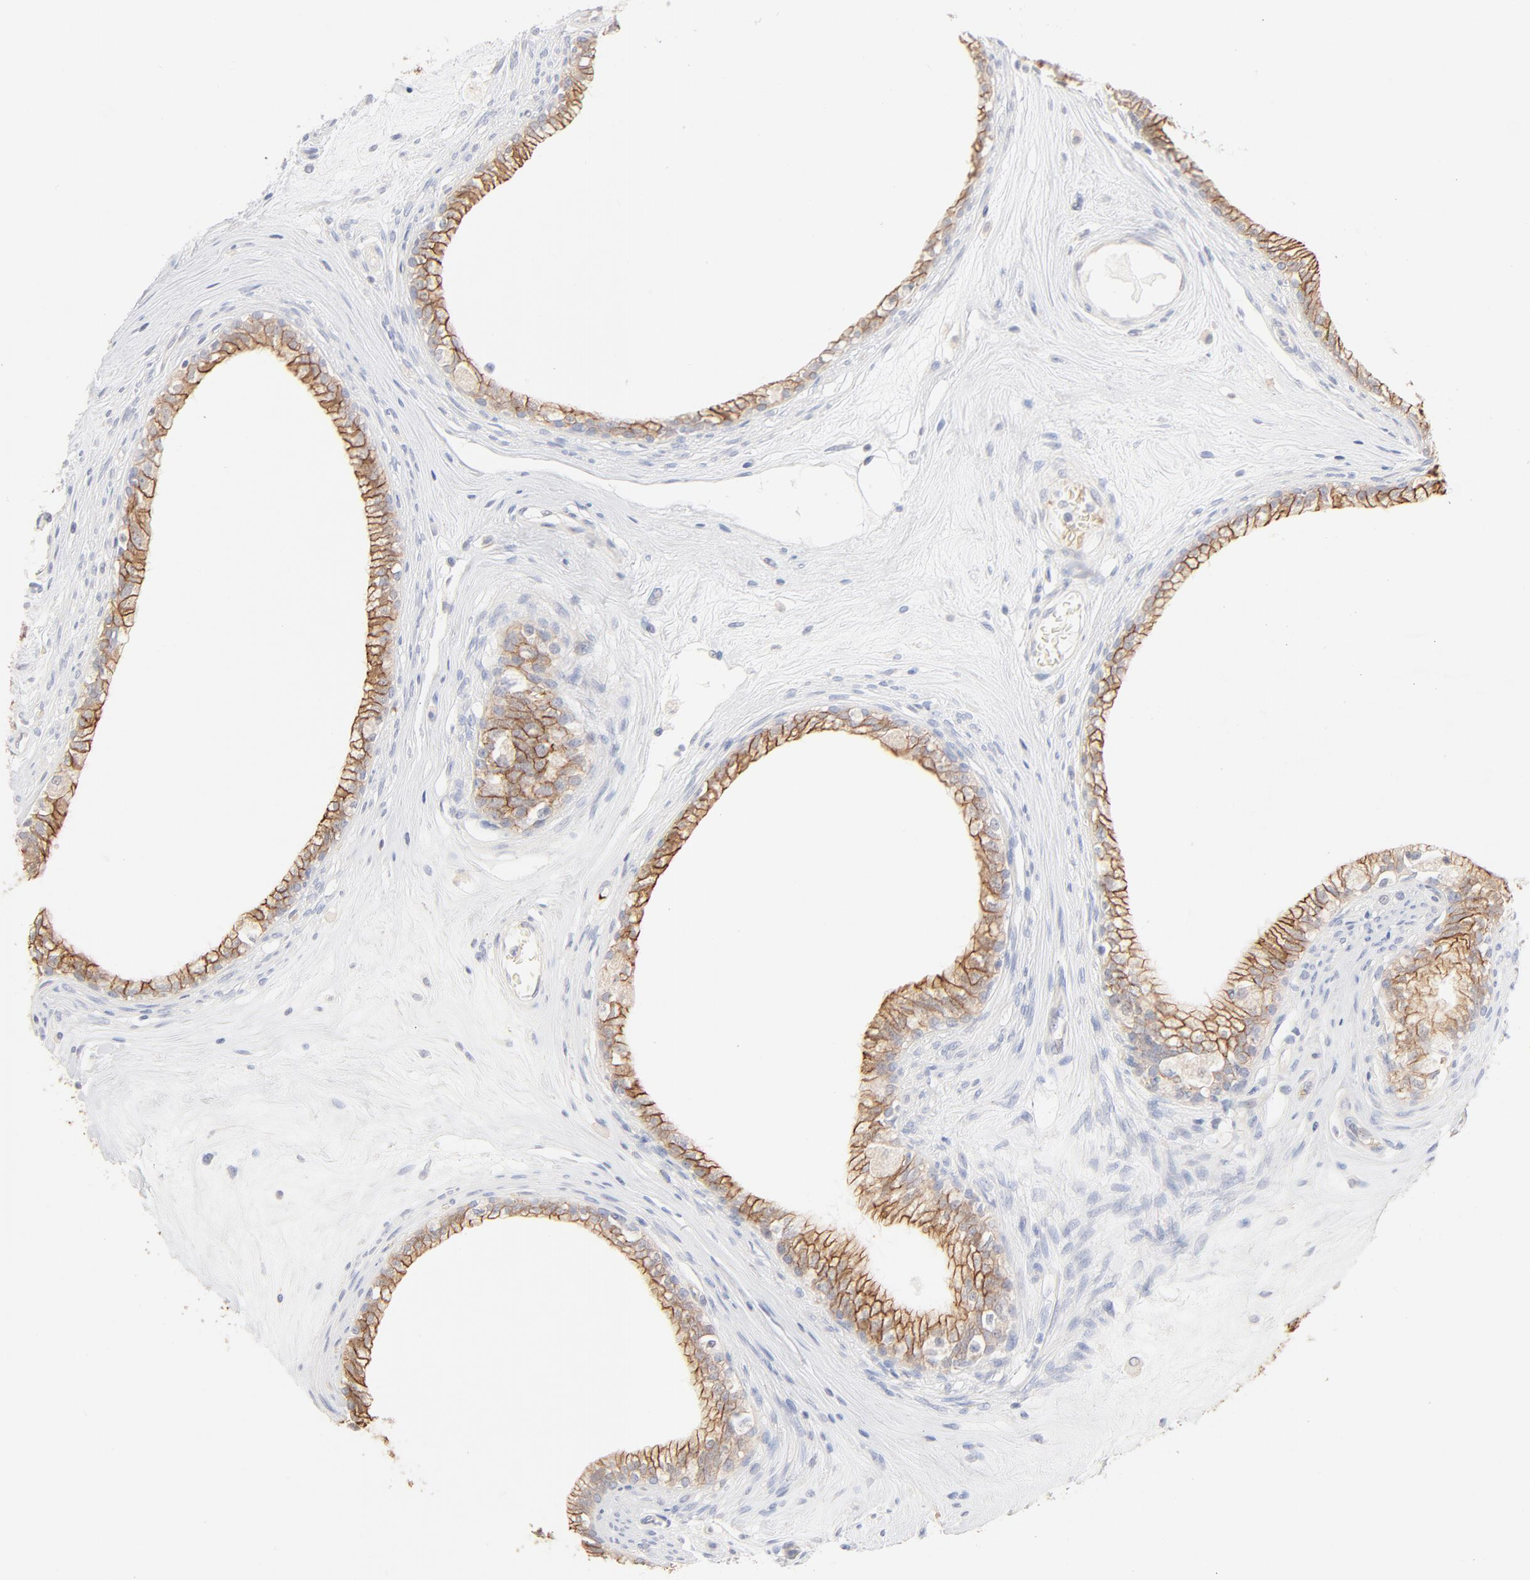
{"staining": {"intensity": "strong", "quantity": ">75%", "location": "cytoplasmic/membranous"}, "tissue": "epididymis", "cell_type": "Glandular cells", "image_type": "normal", "snomed": [{"axis": "morphology", "description": "Normal tissue, NOS"}, {"axis": "morphology", "description": "Inflammation, NOS"}, {"axis": "topography", "description": "Epididymis"}], "caption": "Strong cytoplasmic/membranous expression is identified in approximately >75% of glandular cells in normal epididymis.", "gene": "SPTB", "patient": {"sex": "male", "age": 84}}